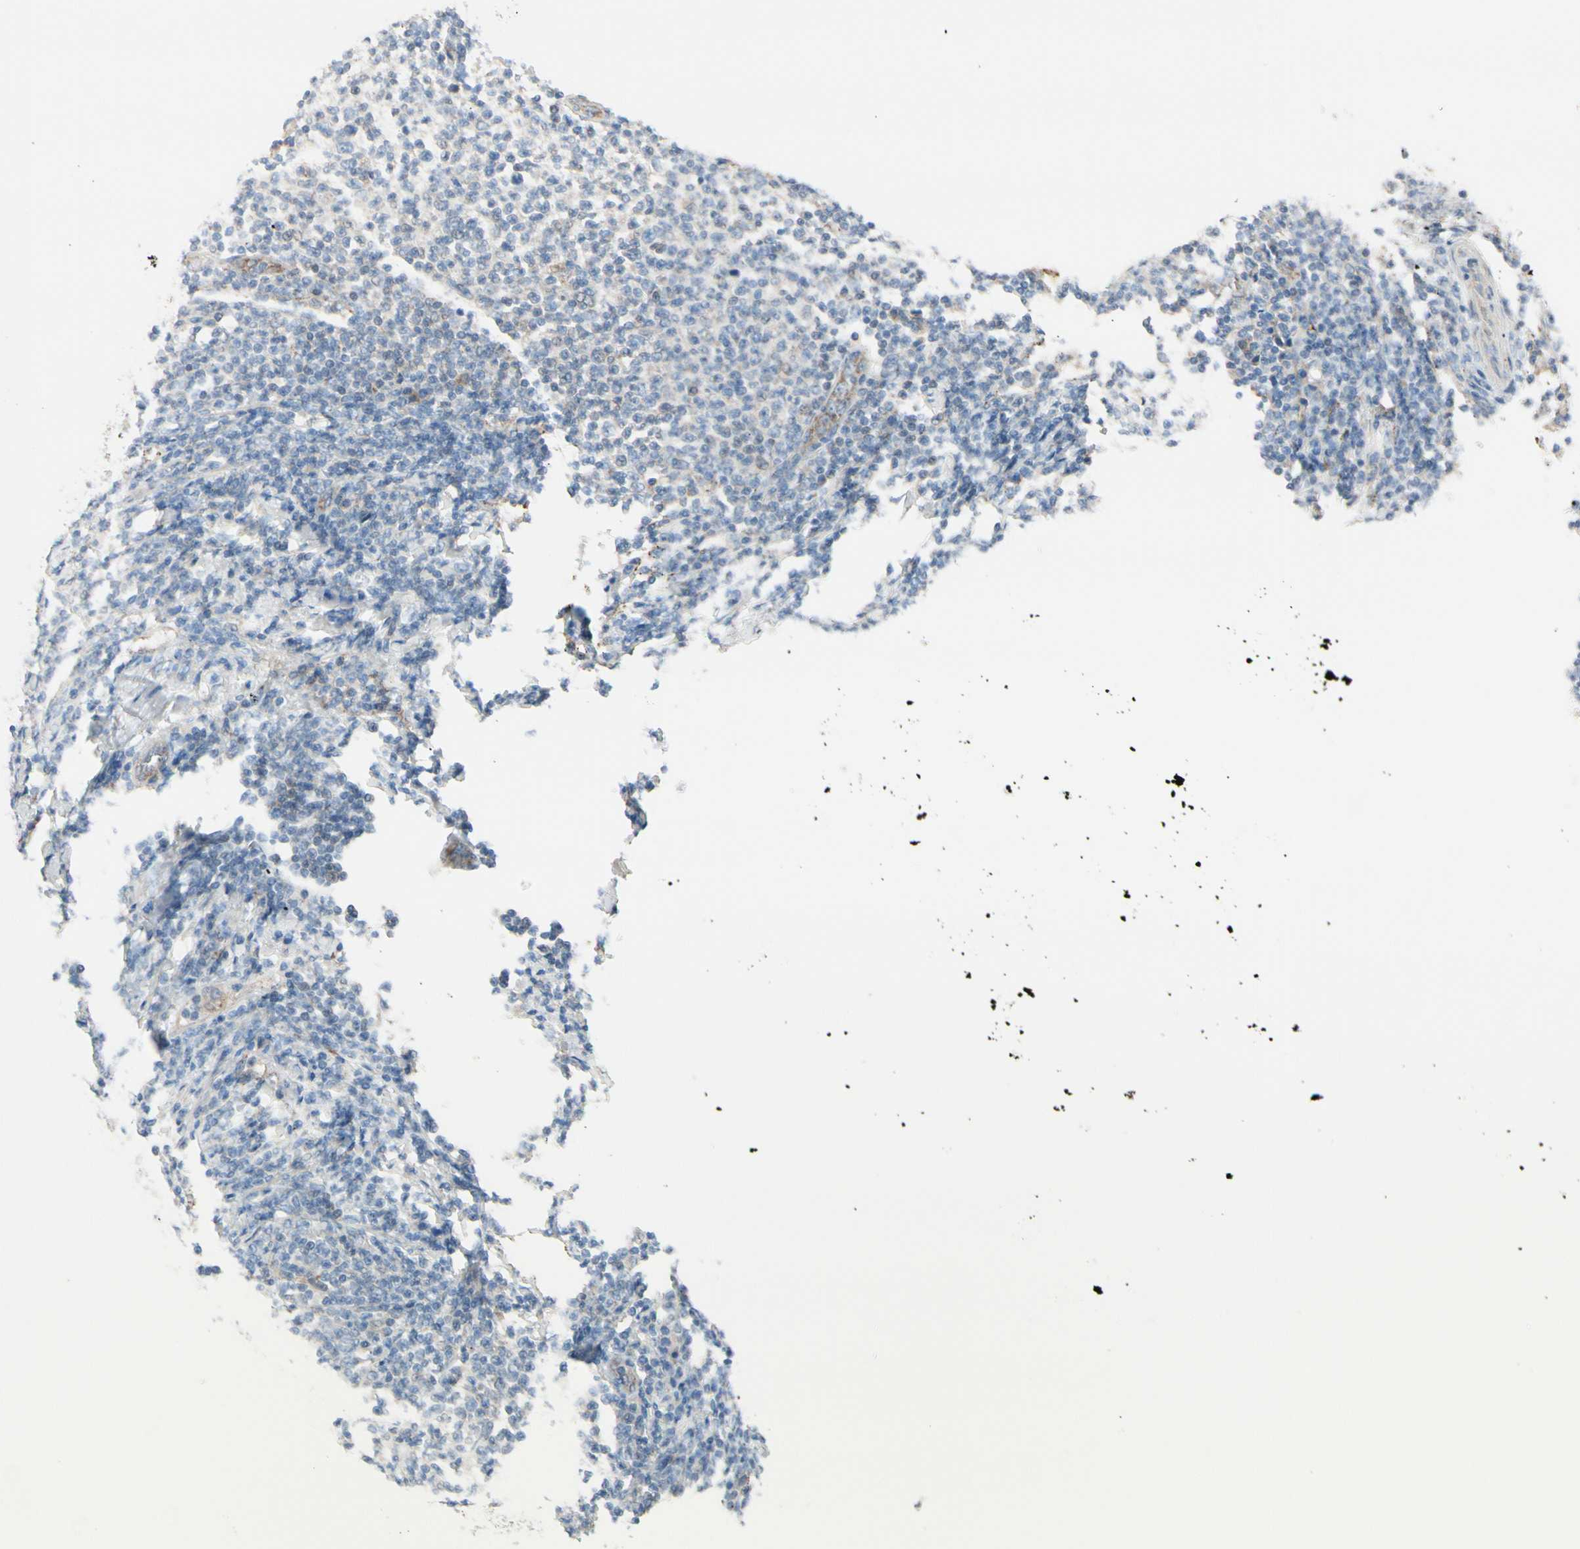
{"staining": {"intensity": "negative", "quantity": "none", "location": "none"}, "tissue": "lymphoma", "cell_type": "Tumor cells", "image_type": "cancer", "snomed": [{"axis": "morphology", "description": "Malignant lymphoma, non-Hodgkin's type, Low grade"}, {"axis": "topography", "description": "Lymph node"}], "caption": "High power microscopy micrograph of an immunohistochemistry photomicrograph of malignant lymphoma, non-Hodgkin's type (low-grade), revealing no significant staining in tumor cells. (DAB (3,3'-diaminobenzidine) IHC visualized using brightfield microscopy, high magnification).", "gene": "EPHA3", "patient": {"sex": "male", "age": 66}}